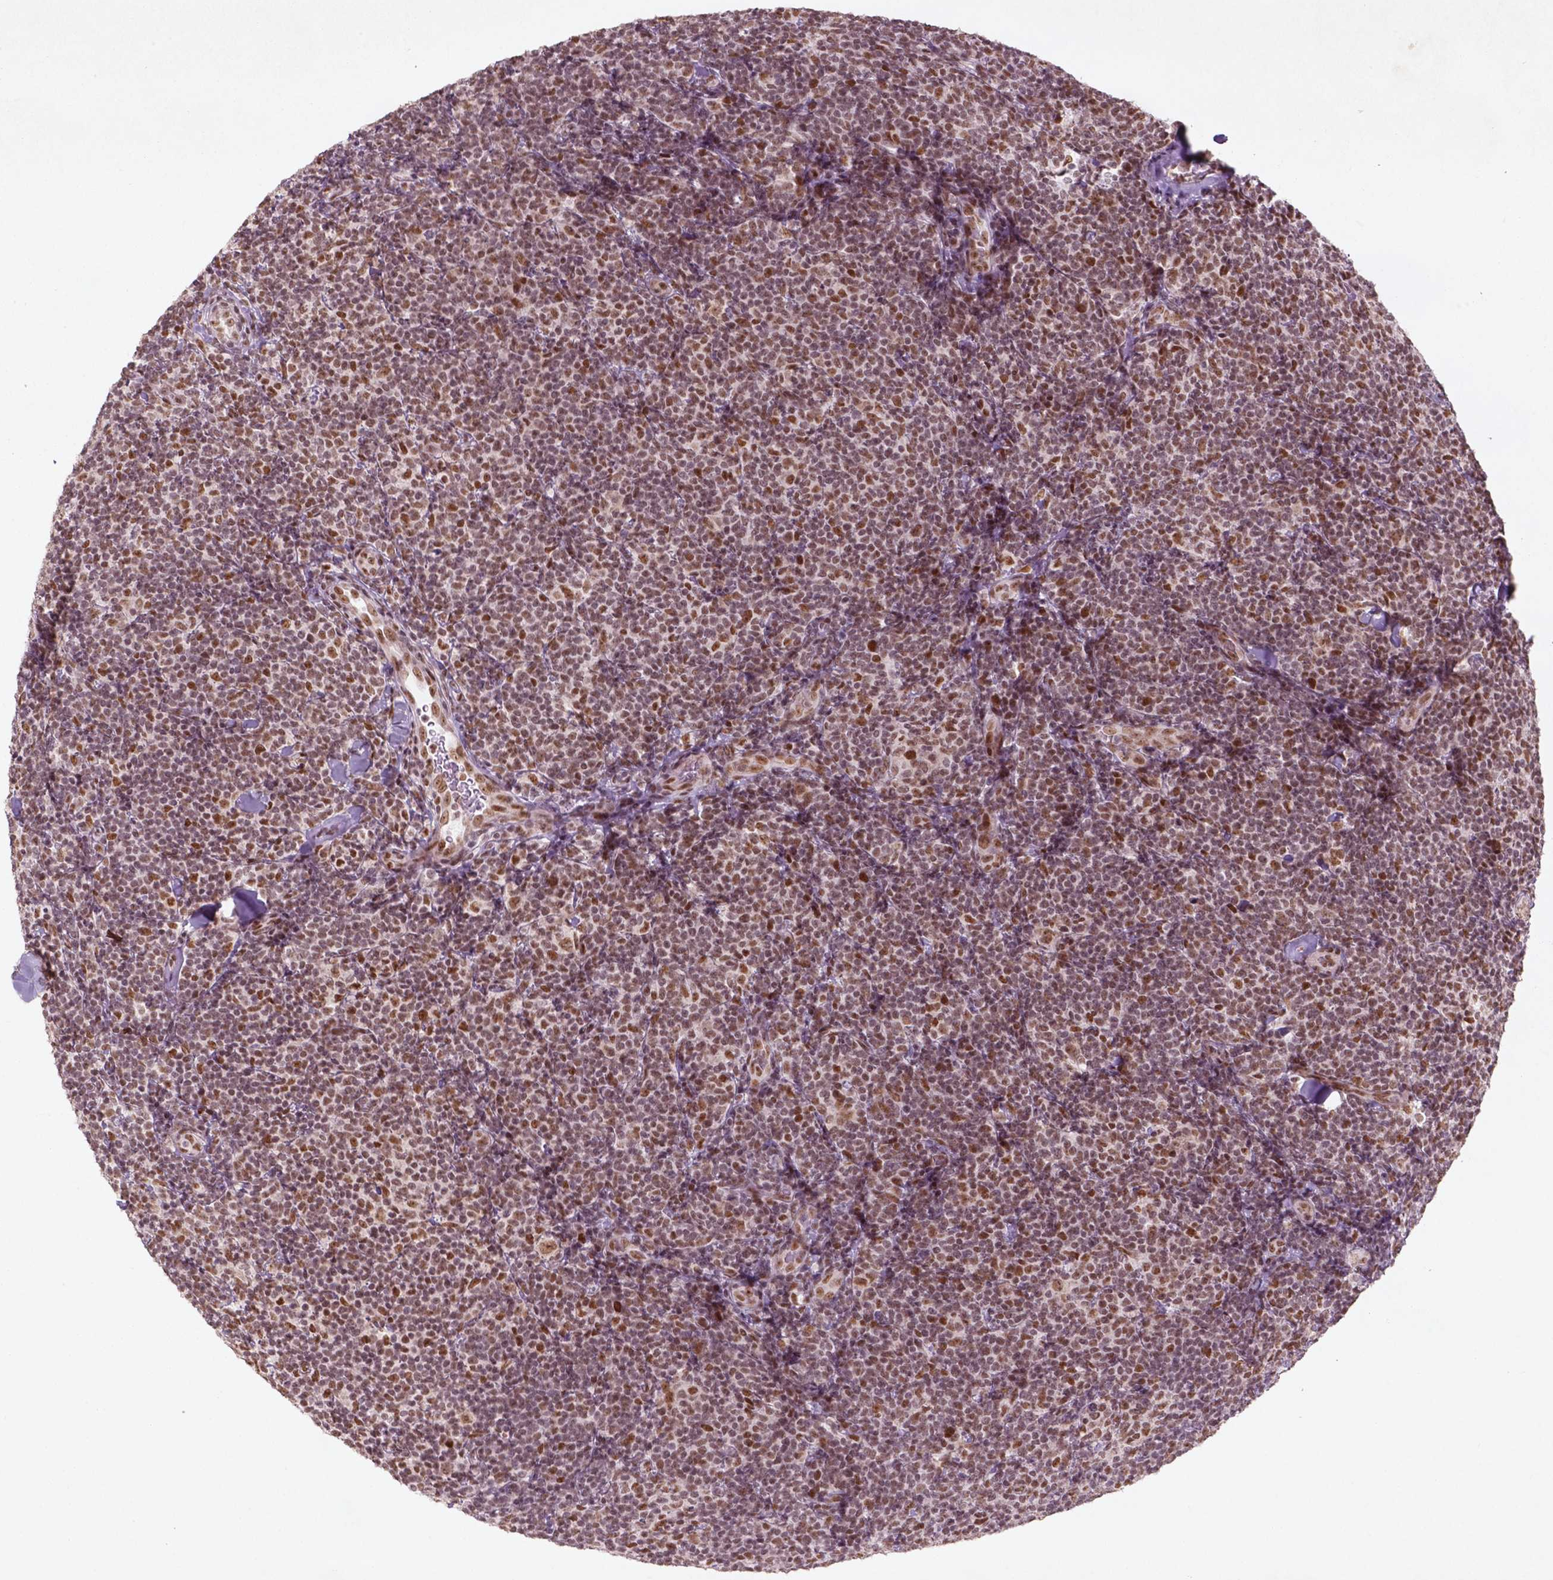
{"staining": {"intensity": "moderate", "quantity": ">75%", "location": "nuclear"}, "tissue": "lymphoma", "cell_type": "Tumor cells", "image_type": "cancer", "snomed": [{"axis": "morphology", "description": "Malignant lymphoma, non-Hodgkin's type, Low grade"}, {"axis": "topography", "description": "Lymph node"}], "caption": "The photomicrograph displays a brown stain indicating the presence of a protein in the nuclear of tumor cells in malignant lymphoma, non-Hodgkin's type (low-grade).", "gene": "HMG20B", "patient": {"sex": "female", "age": 56}}